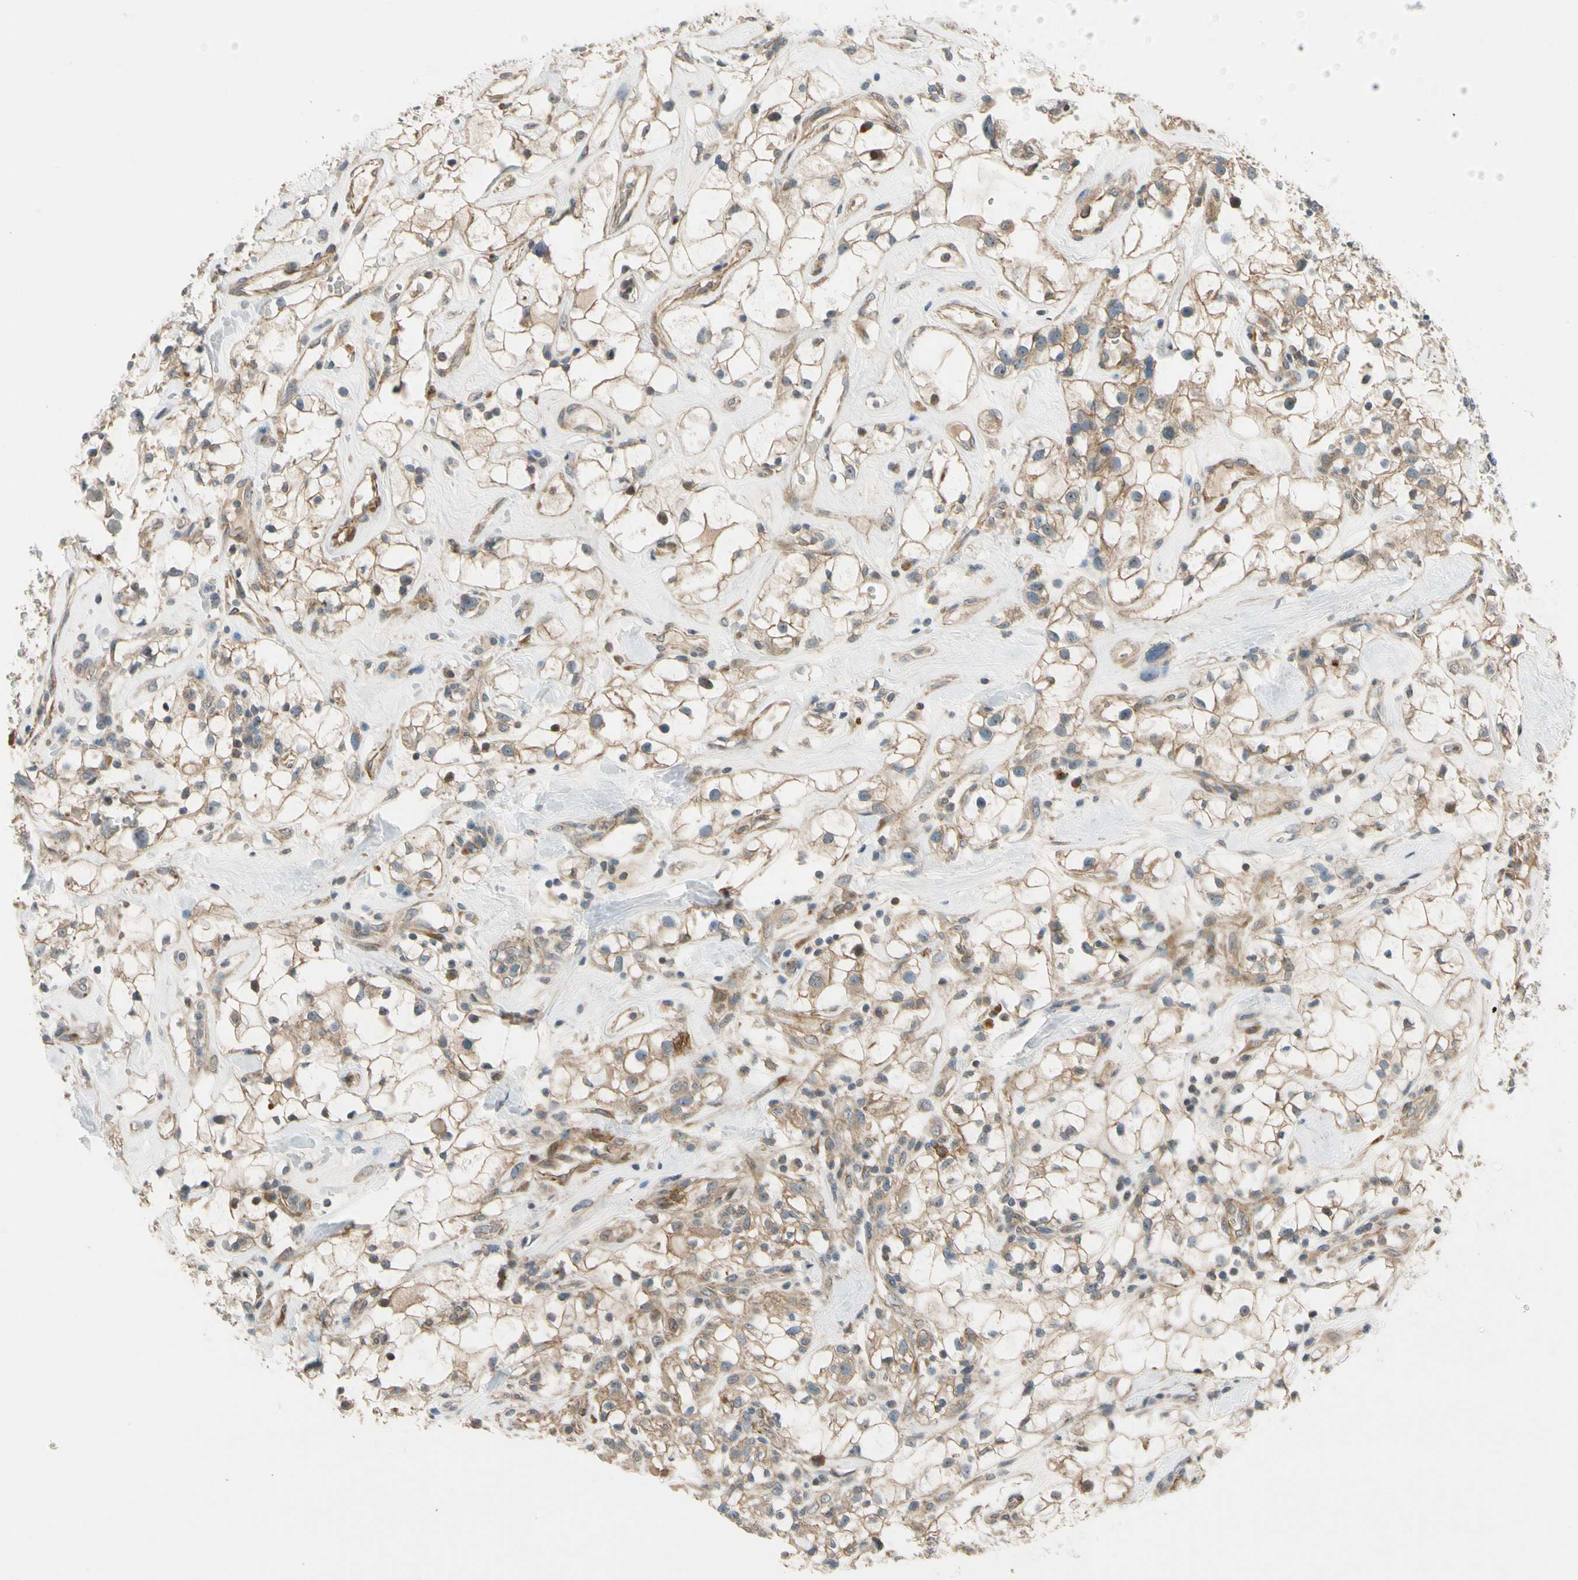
{"staining": {"intensity": "moderate", "quantity": "25%-75%", "location": "cytoplasmic/membranous"}, "tissue": "renal cancer", "cell_type": "Tumor cells", "image_type": "cancer", "snomed": [{"axis": "morphology", "description": "Adenocarcinoma, NOS"}, {"axis": "topography", "description": "Kidney"}], "caption": "An image of adenocarcinoma (renal) stained for a protein reveals moderate cytoplasmic/membranous brown staining in tumor cells. The protein is shown in brown color, while the nuclei are stained blue.", "gene": "MST1R", "patient": {"sex": "female", "age": 60}}